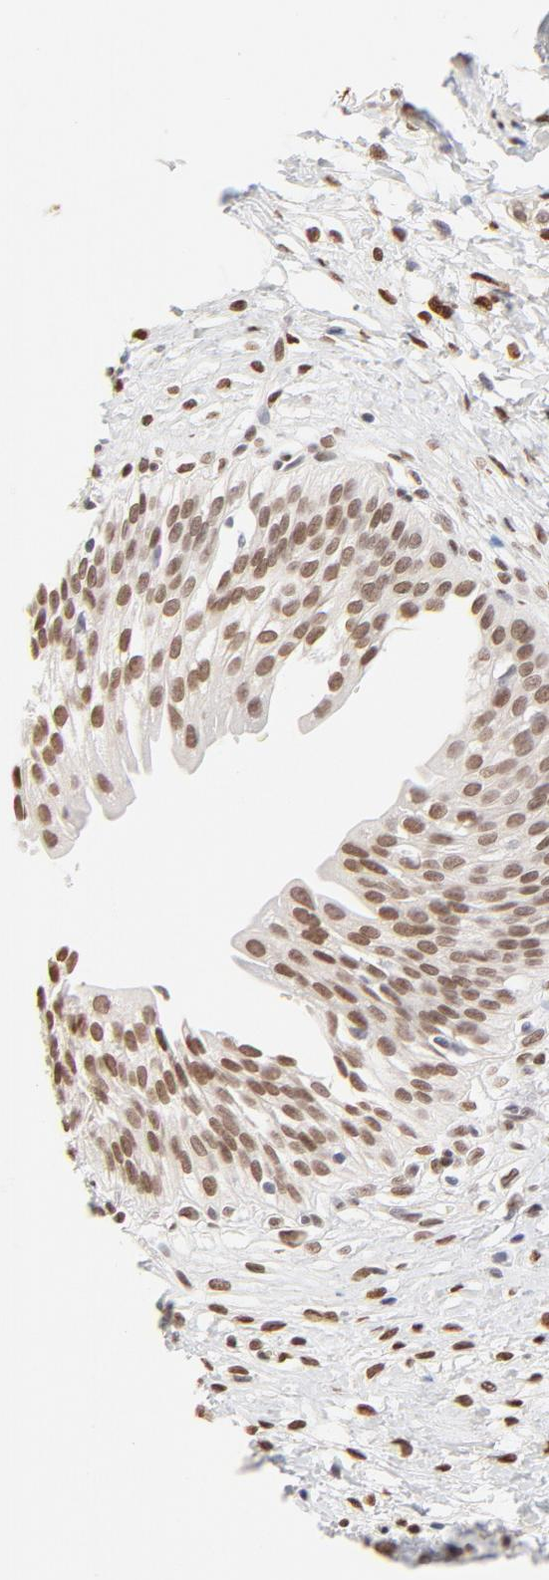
{"staining": {"intensity": "moderate", "quantity": ">75%", "location": "nuclear"}, "tissue": "urinary bladder", "cell_type": "Urothelial cells", "image_type": "normal", "snomed": [{"axis": "morphology", "description": "Normal tissue, NOS"}, {"axis": "topography", "description": "Urinary bladder"}], "caption": "Urinary bladder stained for a protein (brown) demonstrates moderate nuclear positive positivity in approximately >75% of urothelial cells.", "gene": "PBX1", "patient": {"sex": "female", "age": 80}}